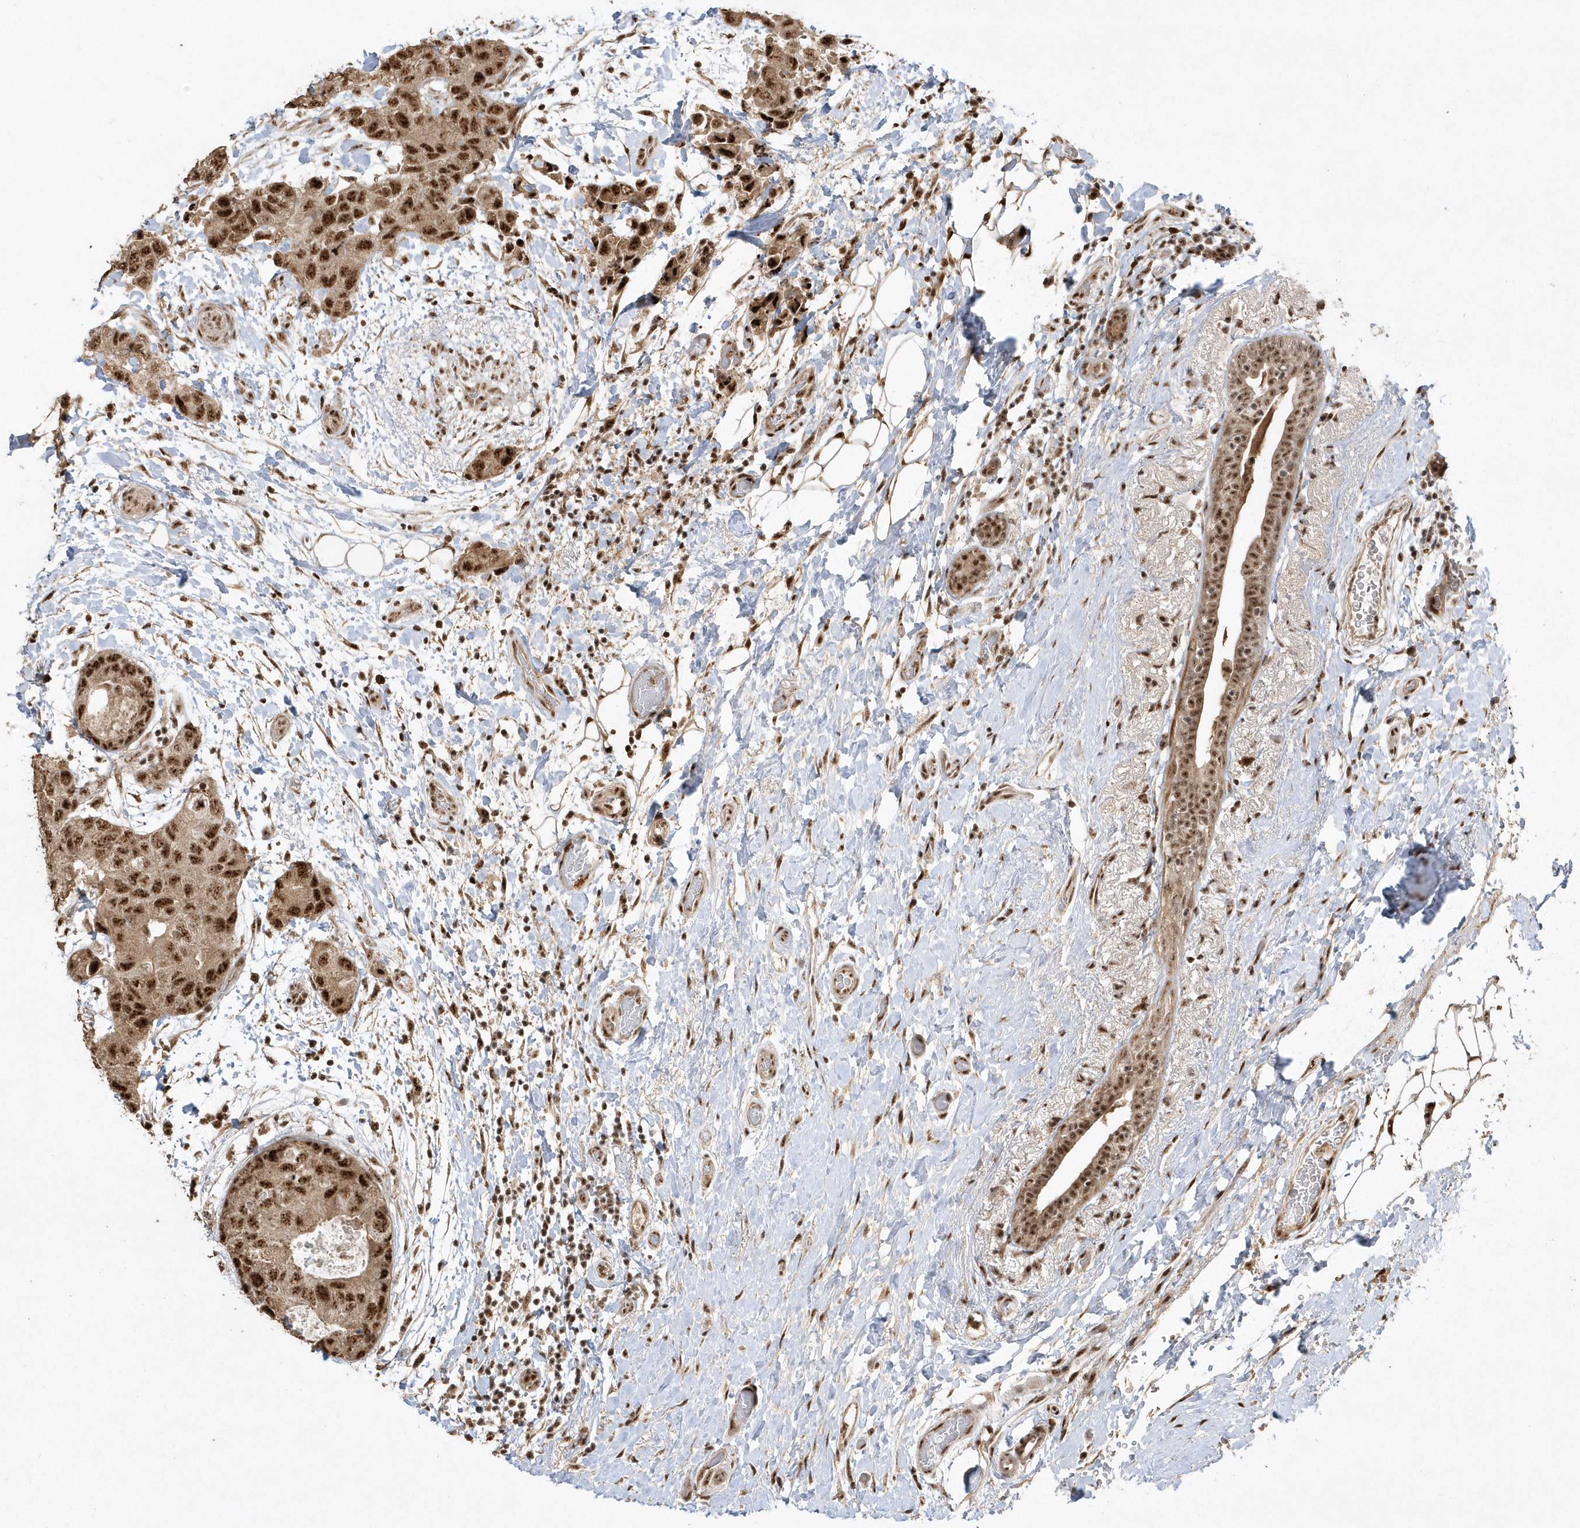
{"staining": {"intensity": "strong", "quantity": ">75%", "location": "nuclear"}, "tissue": "breast cancer", "cell_type": "Tumor cells", "image_type": "cancer", "snomed": [{"axis": "morphology", "description": "Duct carcinoma"}, {"axis": "topography", "description": "Breast"}], "caption": "A high-resolution micrograph shows immunohistochemistry staining of invasive ductal carcinoma (breast), which displays strong nuclear staining in about >75% of tumor cells.", "gene": "POLR3B", "patient": {"sex": "female", "age": 62}}